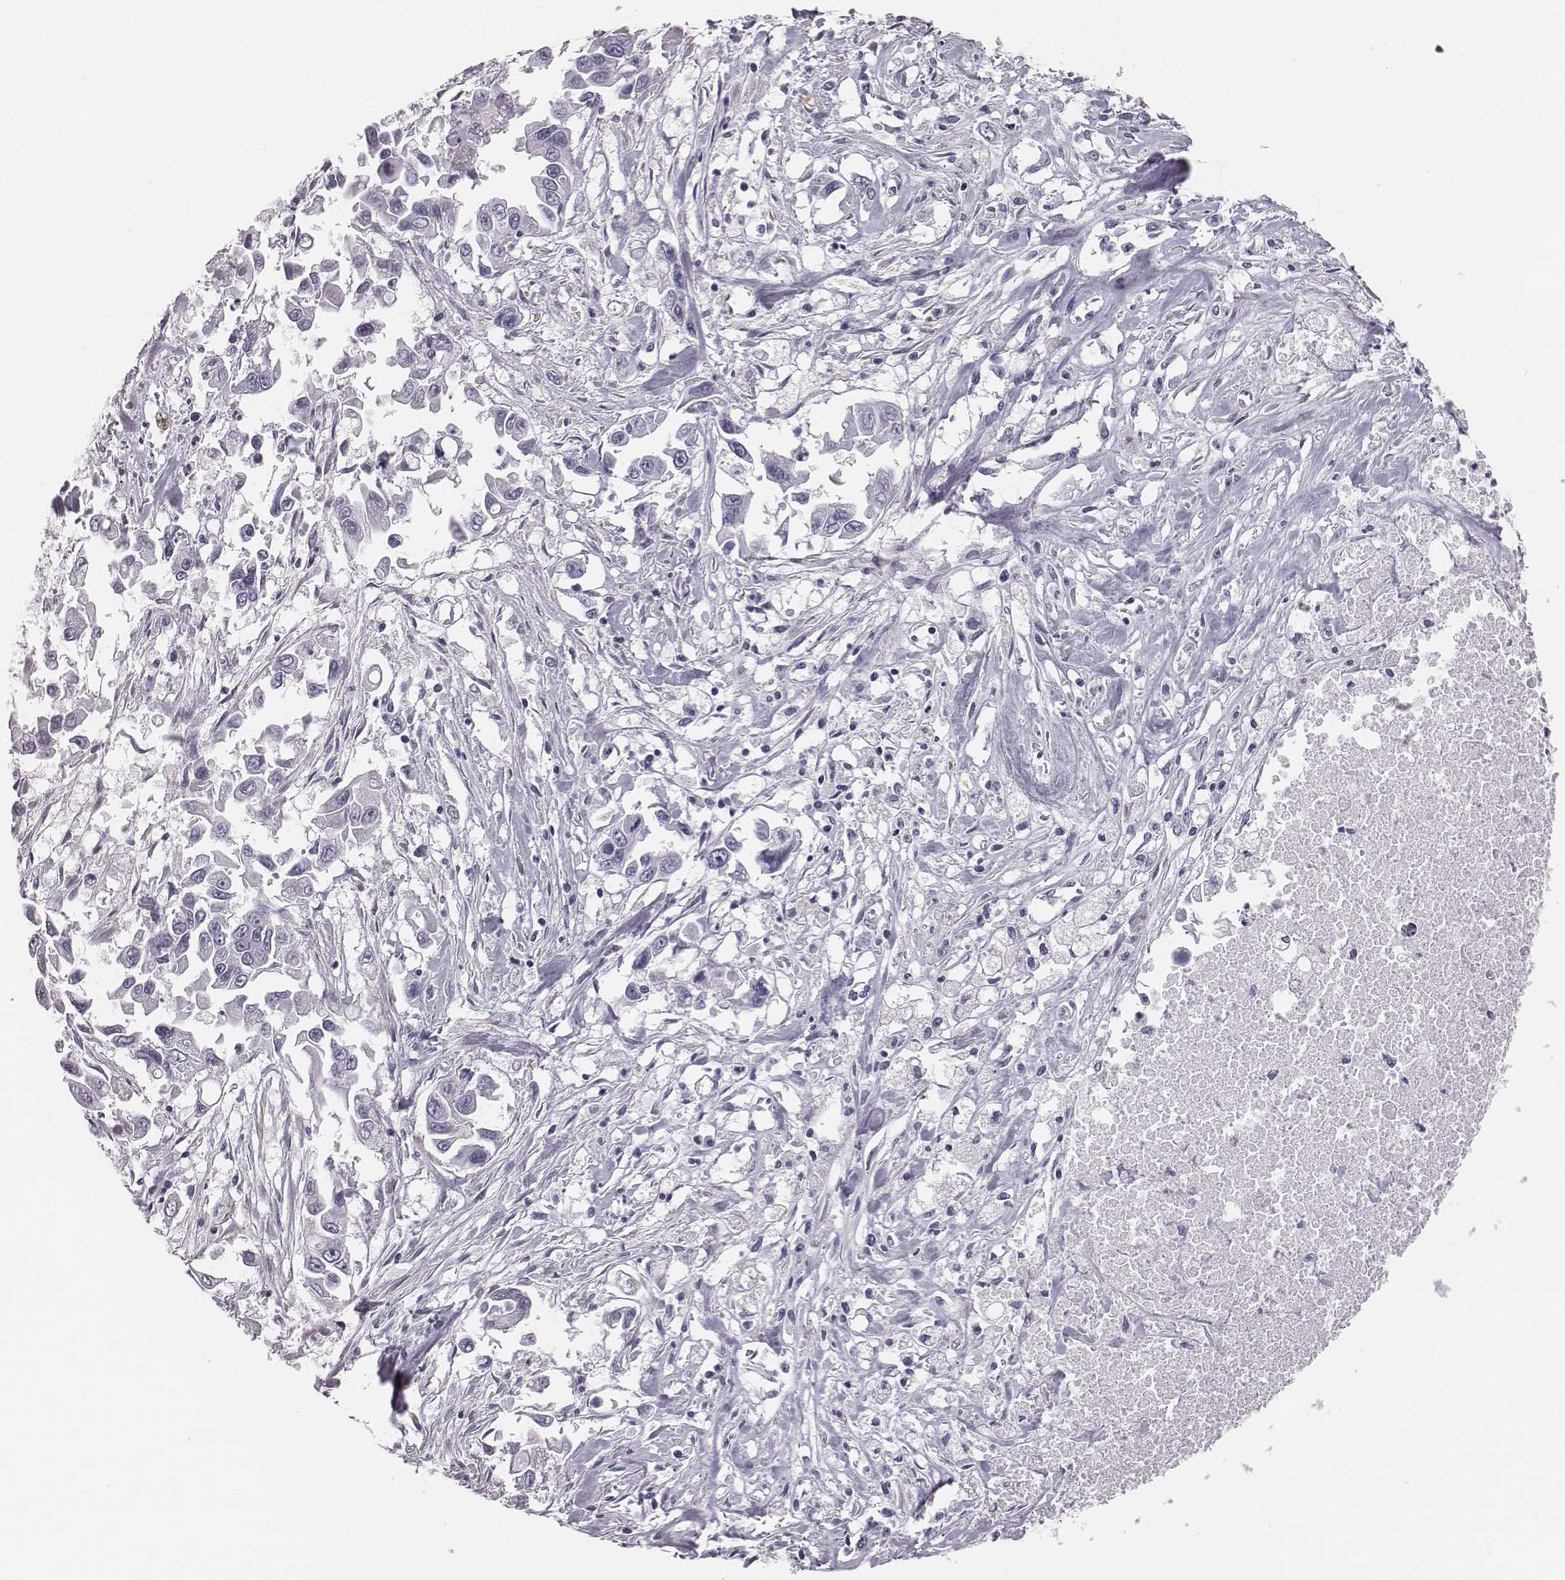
{"staining": {"intensity": "negative", "quantity": "none", "location": "none"}, "tissue": "pancreatic cancer", "cell_type": "Tumor cells", "image_type": "cancer", "snomed": [{"axis": "morphology", "description": "Adenocarcinoma, NOS"}, {"axis": "topography", "description": "Pancreas"}], "caption": "High magnification brightfield microscopy of pancreatic cancer (adenocarcinoma) stained with DAB (brown) and counterstained with hematoxylin (blue): tumor cells show no significant positivity.", "gene": "HBZ", "patient": {"sex": "female", "age": 83}}